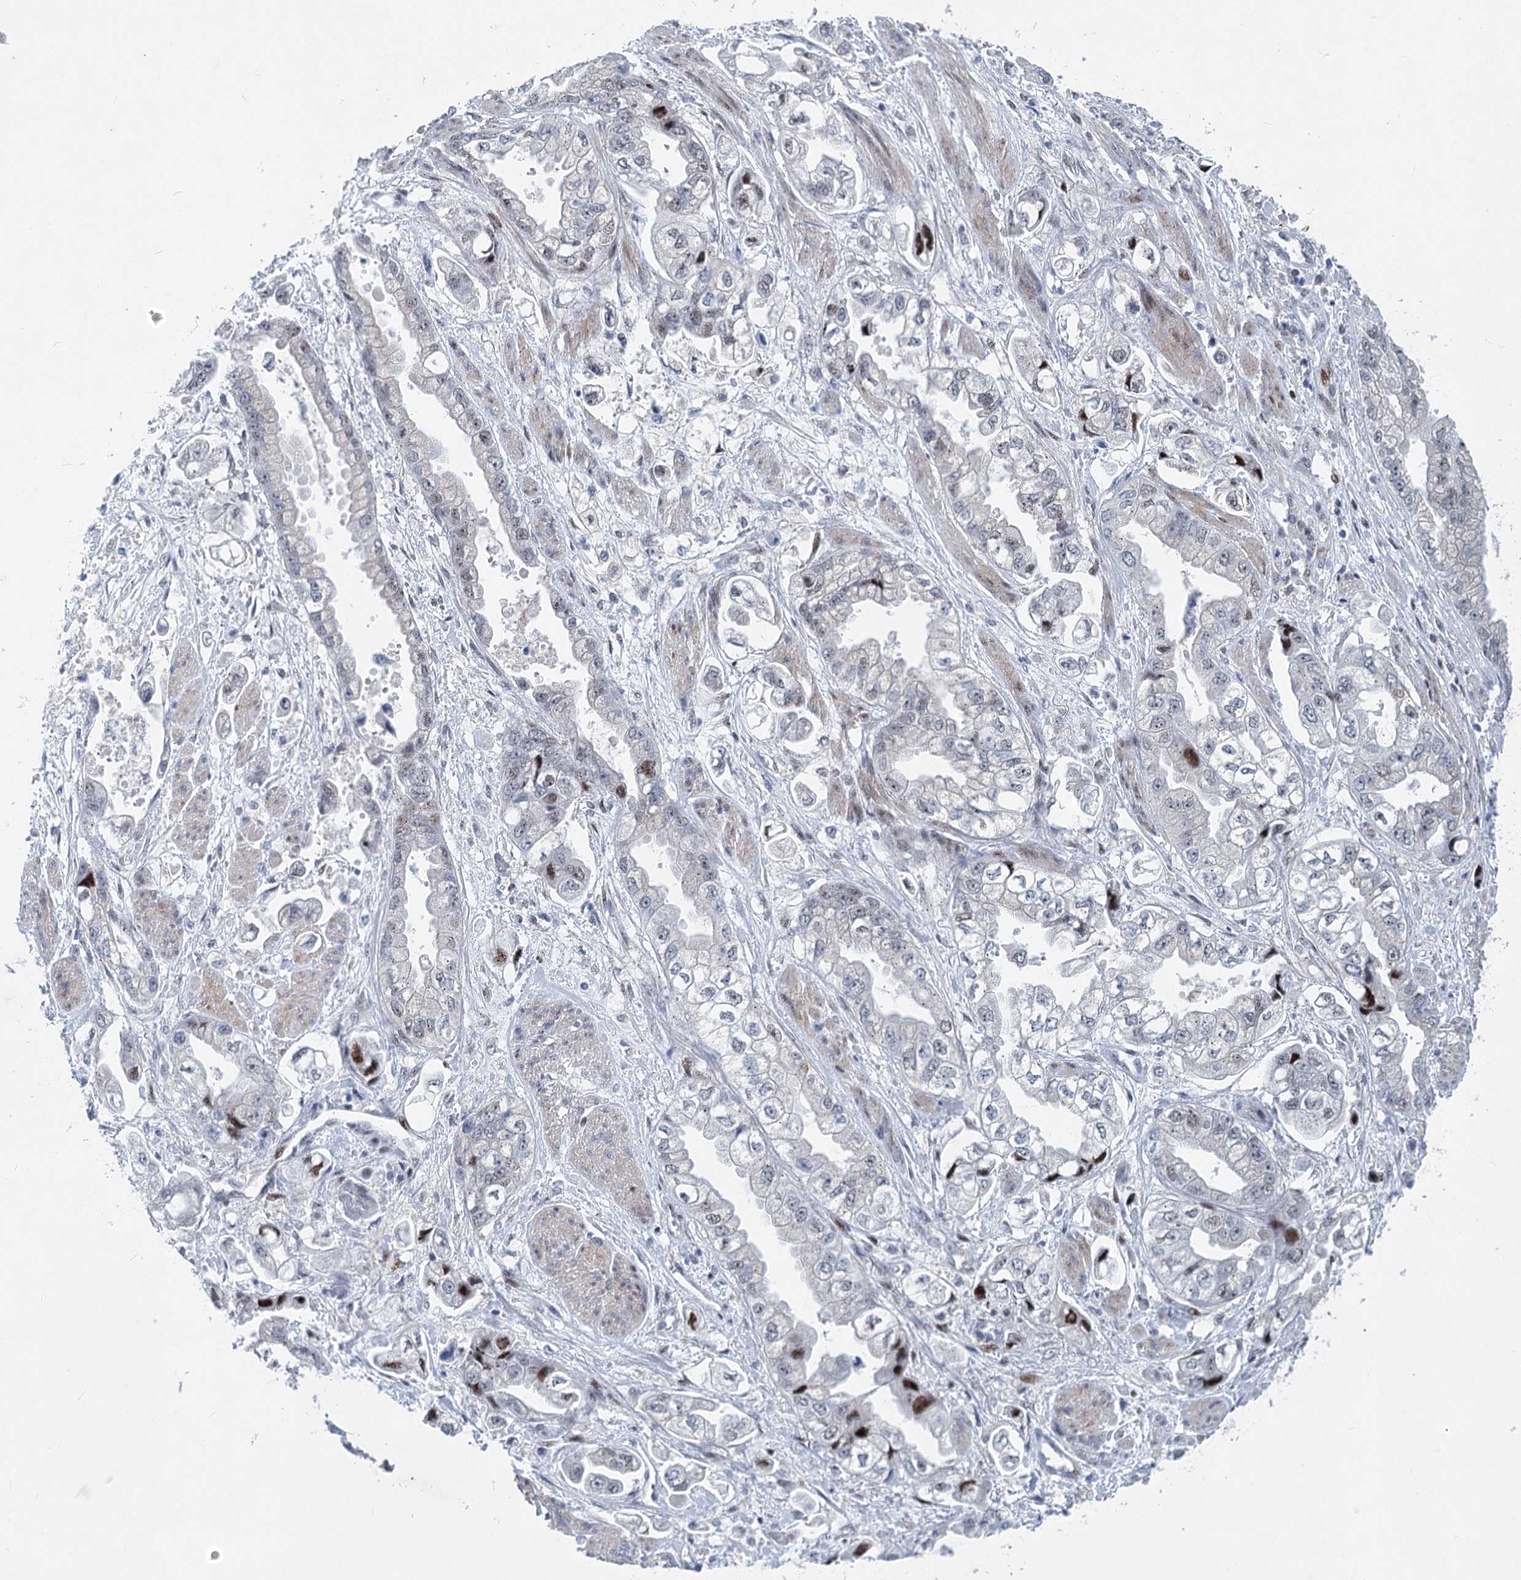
{"staining": {"intensity": "weak", "quantity": "<25%", "location": "nuclear"}, "tissue": "stomach cancer", "cell_type": "Tumor cells", "image_type": "cancer", "snomed": [{"axis": "morphology", "description": "Adenocarcinoma, NOS"}, {"axis": "topography", "description": "Stomach"}], "caption": "Human adenocarcinoma (stomach) stained for a protein using IHC shows no positivity in tumor cells.", "gene": "CAMTA1", "patient": {"sex": "male", "age": 62}}